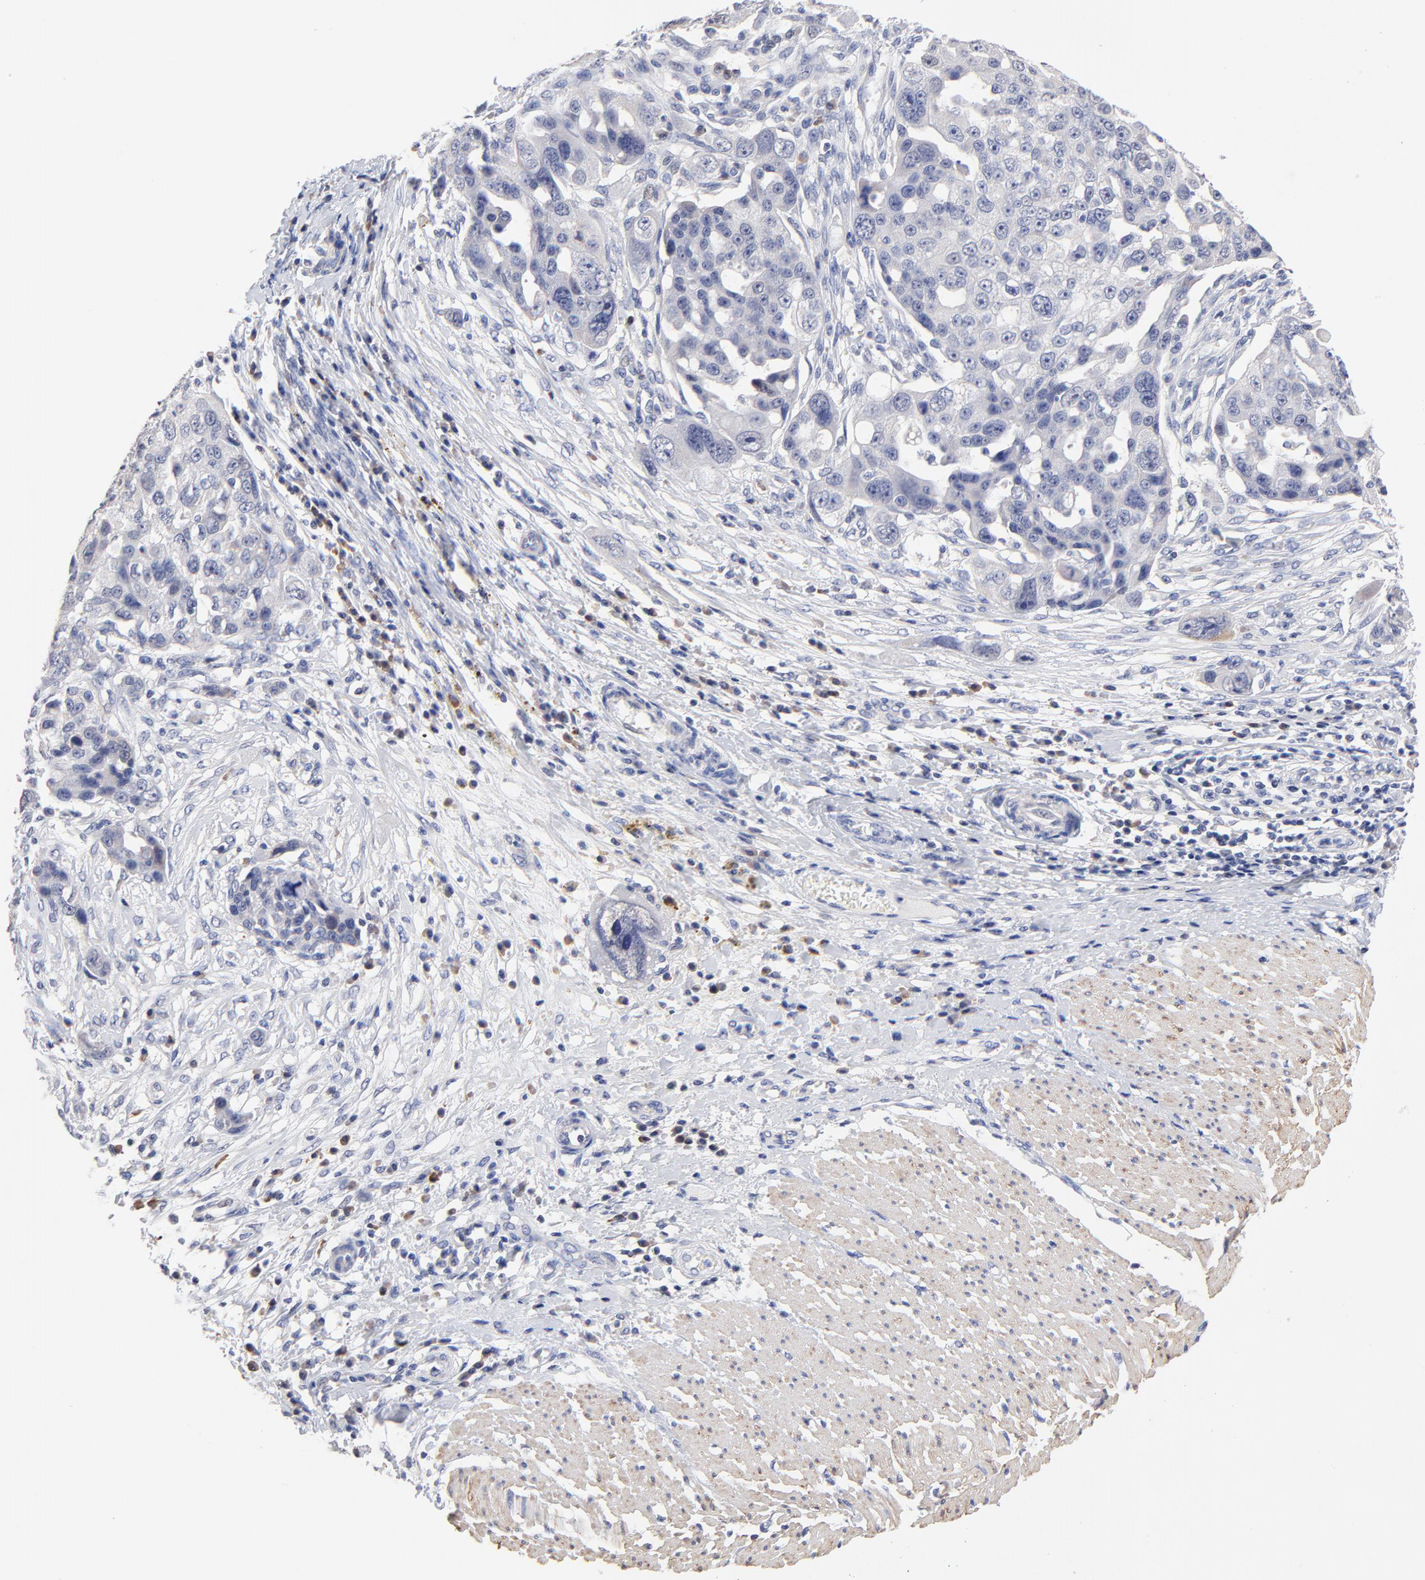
{"staining": {"intensity": "negative", "quantity": "none", "location": "none"}, "tissue": "ovarian cancer", "cell_type": "Tumor cells", "image_type": "cancer", "snomed": [{"axis": "morphology", "description": "Carcinoma, endometroid"}, {"axis": "topography", "description": "Ovary"}], "caption": "Immunohistochemistry image of neoplastic tissue: ovarian cancer (endometroid carcinoma) stained with DAB reveals no significant protein positivity in tumor cells.", "gene": "TWNK", "patient": {"sex": "female", "age": 75}}